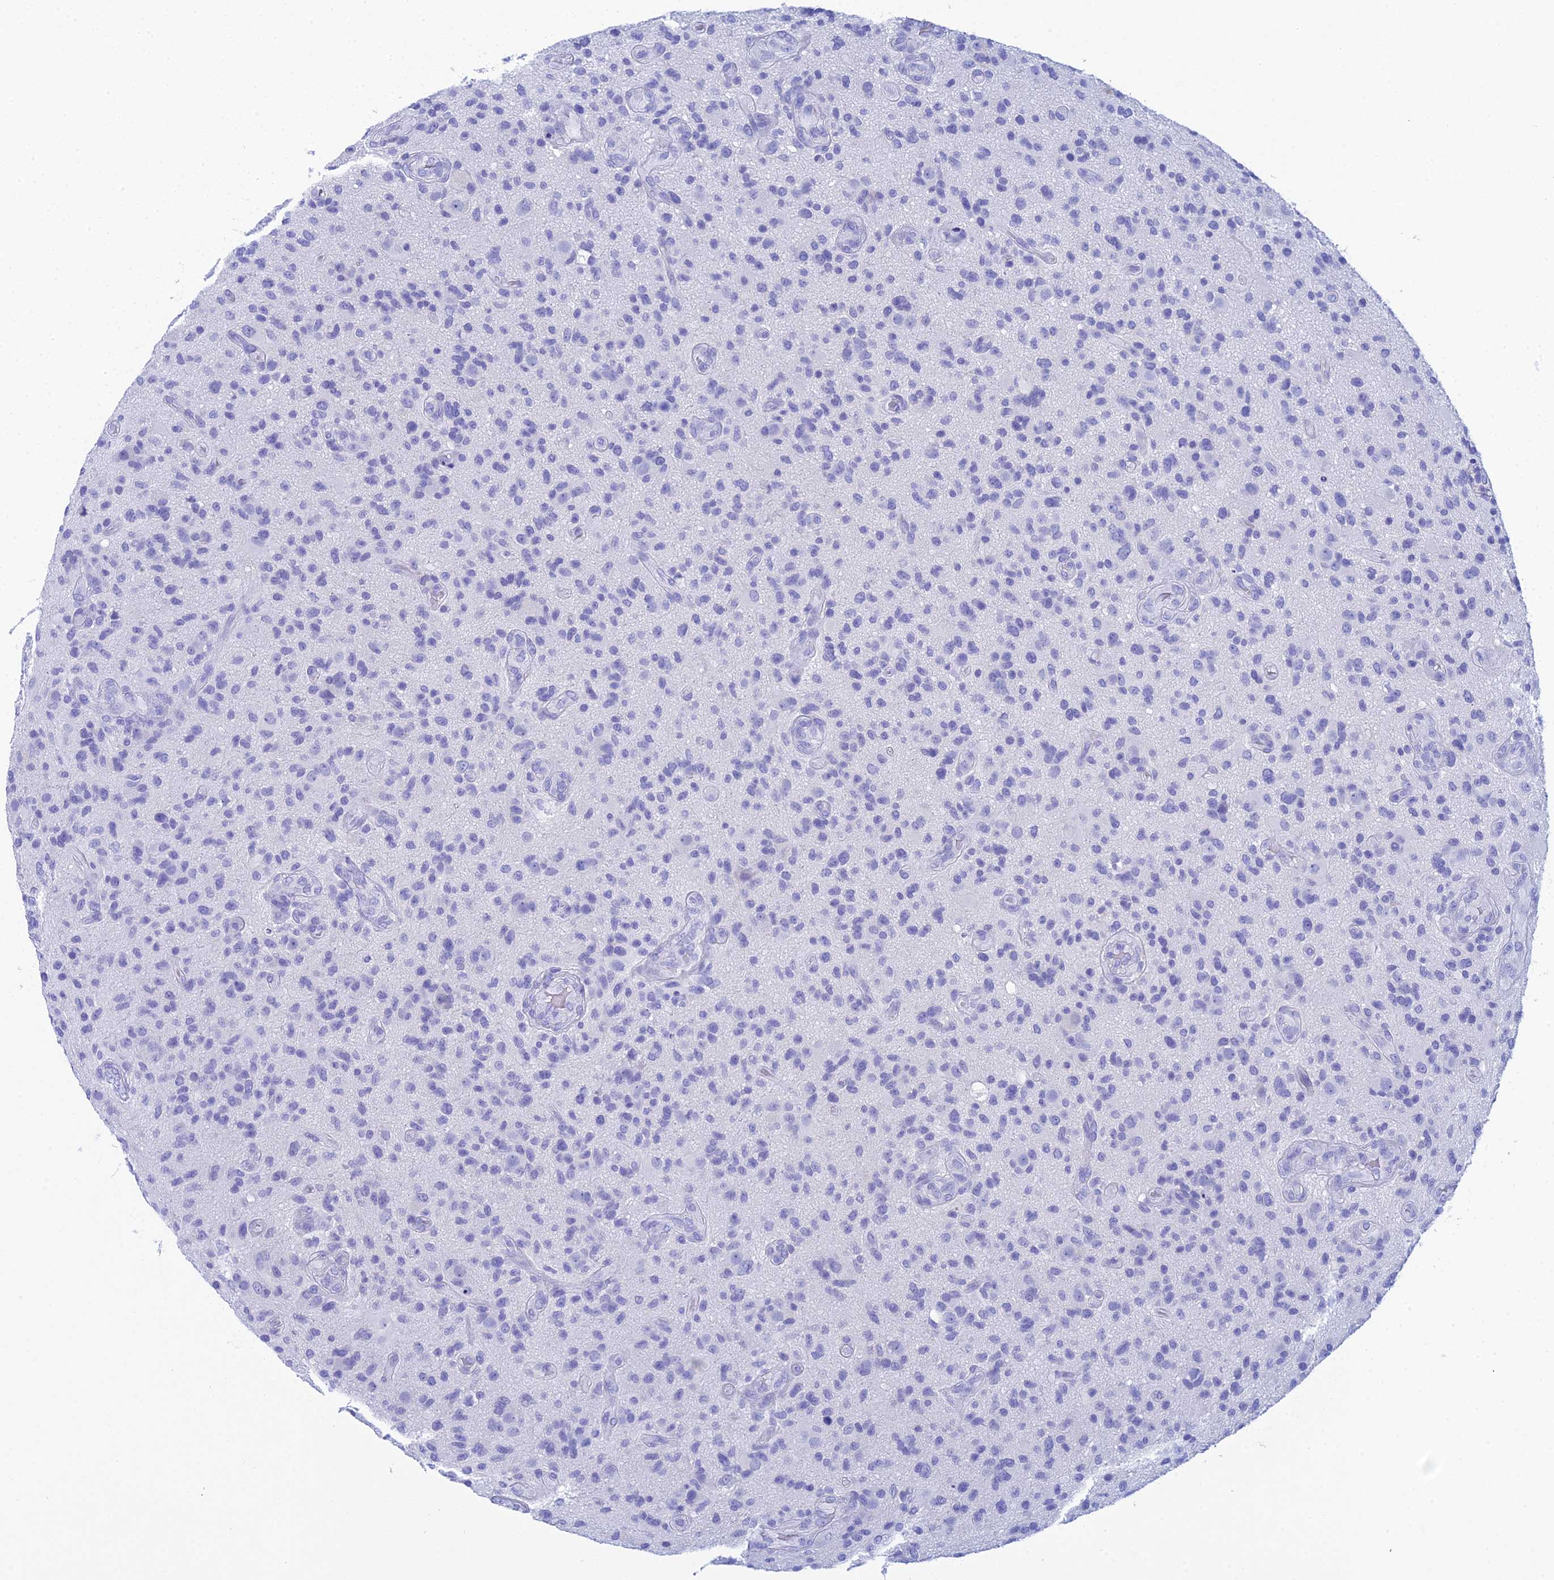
{"staining": {"intensity": "negative", "quantity": "none", "location": "none"}, "tissue": "glioma", "cell_type": "Tumor cells", "image_type": "cancer", "snomed": [{"axis": "morphology", "description": "Glioma, malignant, High grade"}, {"axis": "topography", "description": "Brain"}], "caption": "The photomicrograph shows no staining of tumor cells in glioma. The staining is performed using DAB (3,3'-diaminobenzidine) brown chromogen with nuclei counter-stained in using hematoxylin.", "gene": "REG1A", "patient": {"sex": "male", "age": 47}}